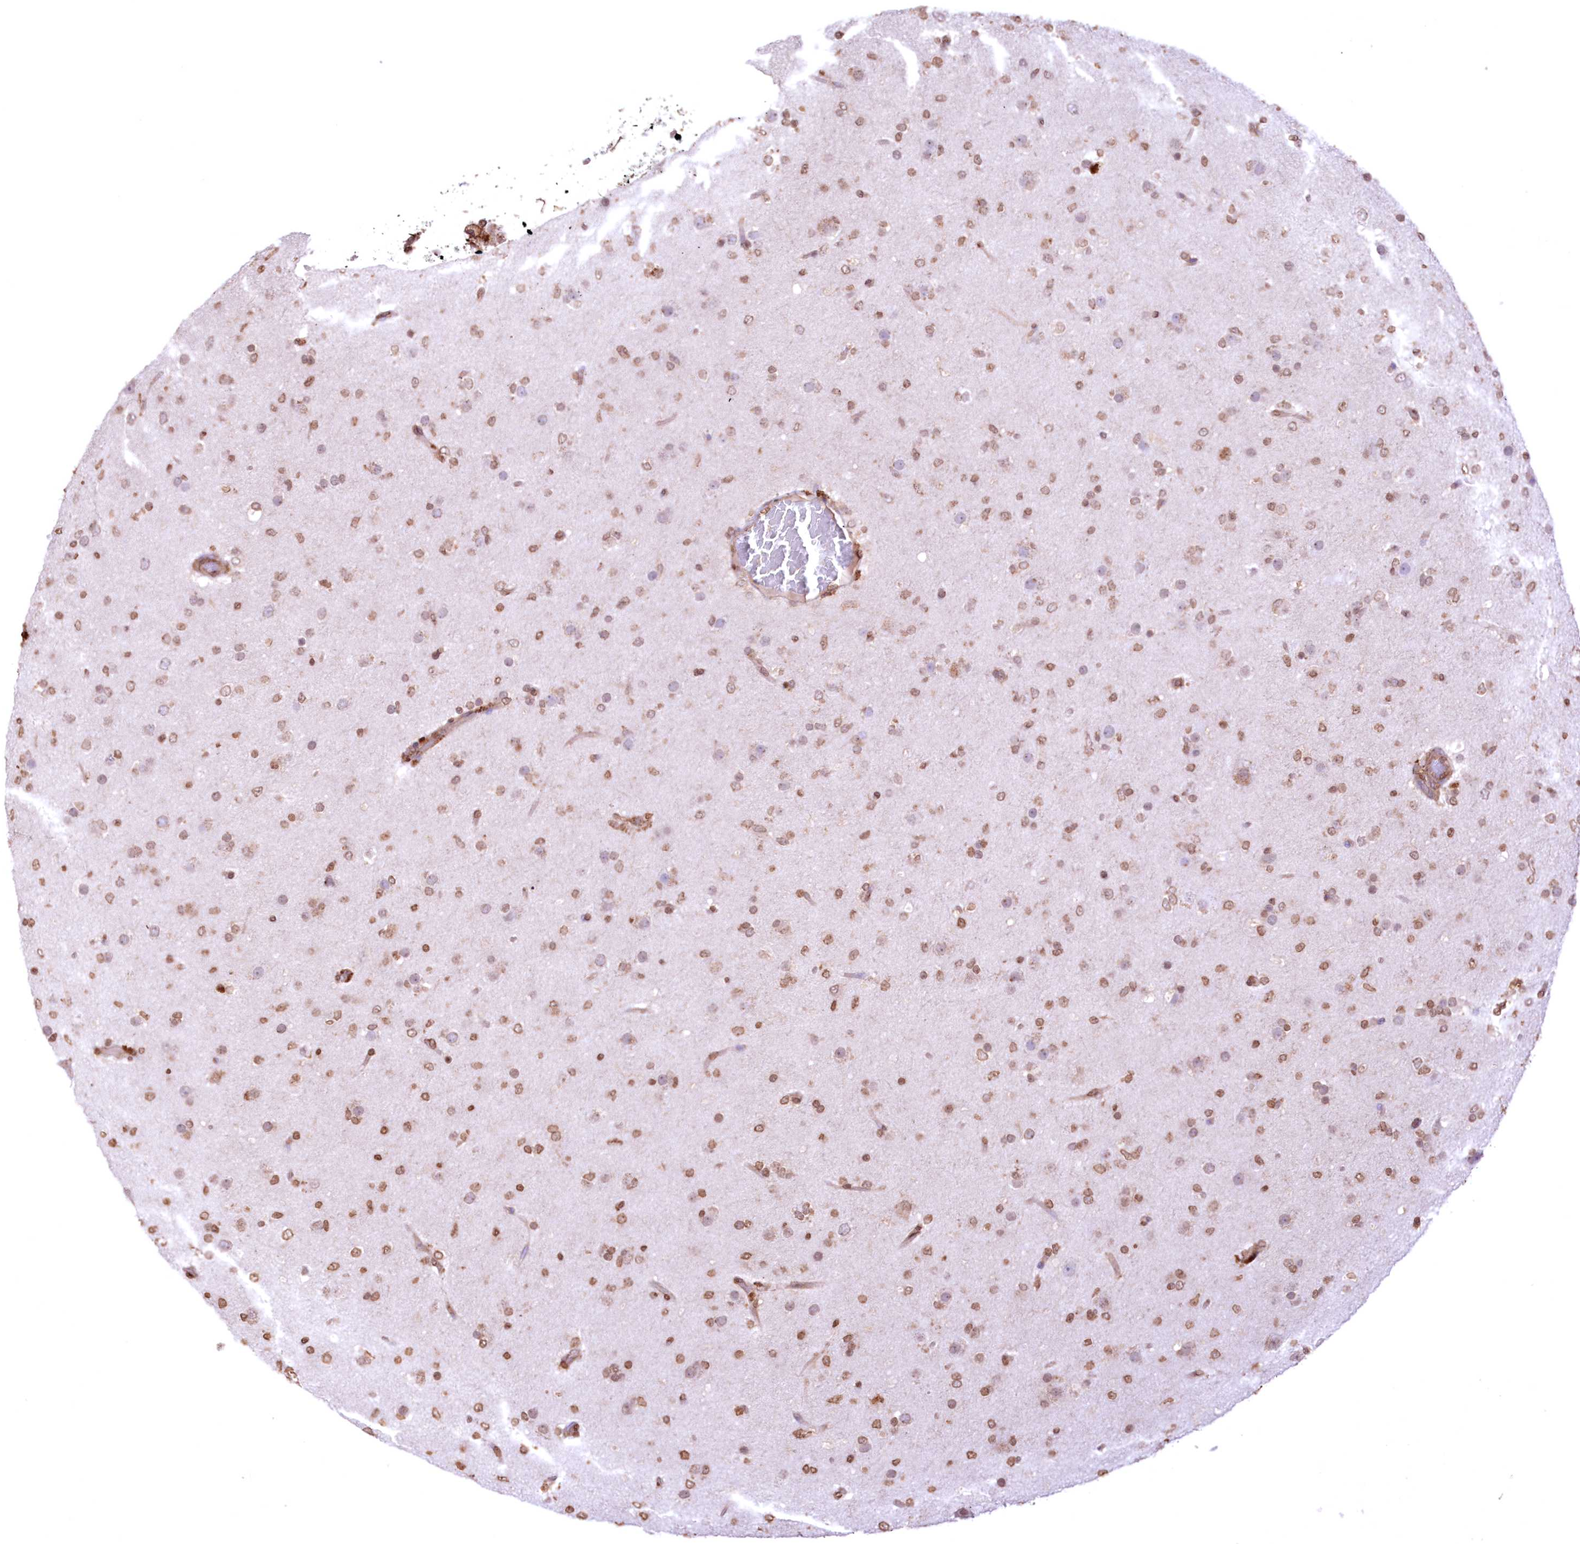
{"staining": {"intensity": "moderate", "quantity": ">75%", "location": "nuclear"}, "tissue": "glioma", "cell_type": "Tumor cells", "image_type": "cancer", "snomed": [{"axis": "morphology", "description": "Glioma, malignant, Low grade"}, {"axis": "topography", "description": "Brain"}], "caption": "High-magnification brightfield microscopy of malignant glioma (low-grade) stained with DAB (brown) and counterstained with hematoxylin (blue). tumor cells exhibit moderate nuclear staining is seen in about>75% of cells.", "gene": "FCHO2", "patient": {"sex": "male", "age": 65}}